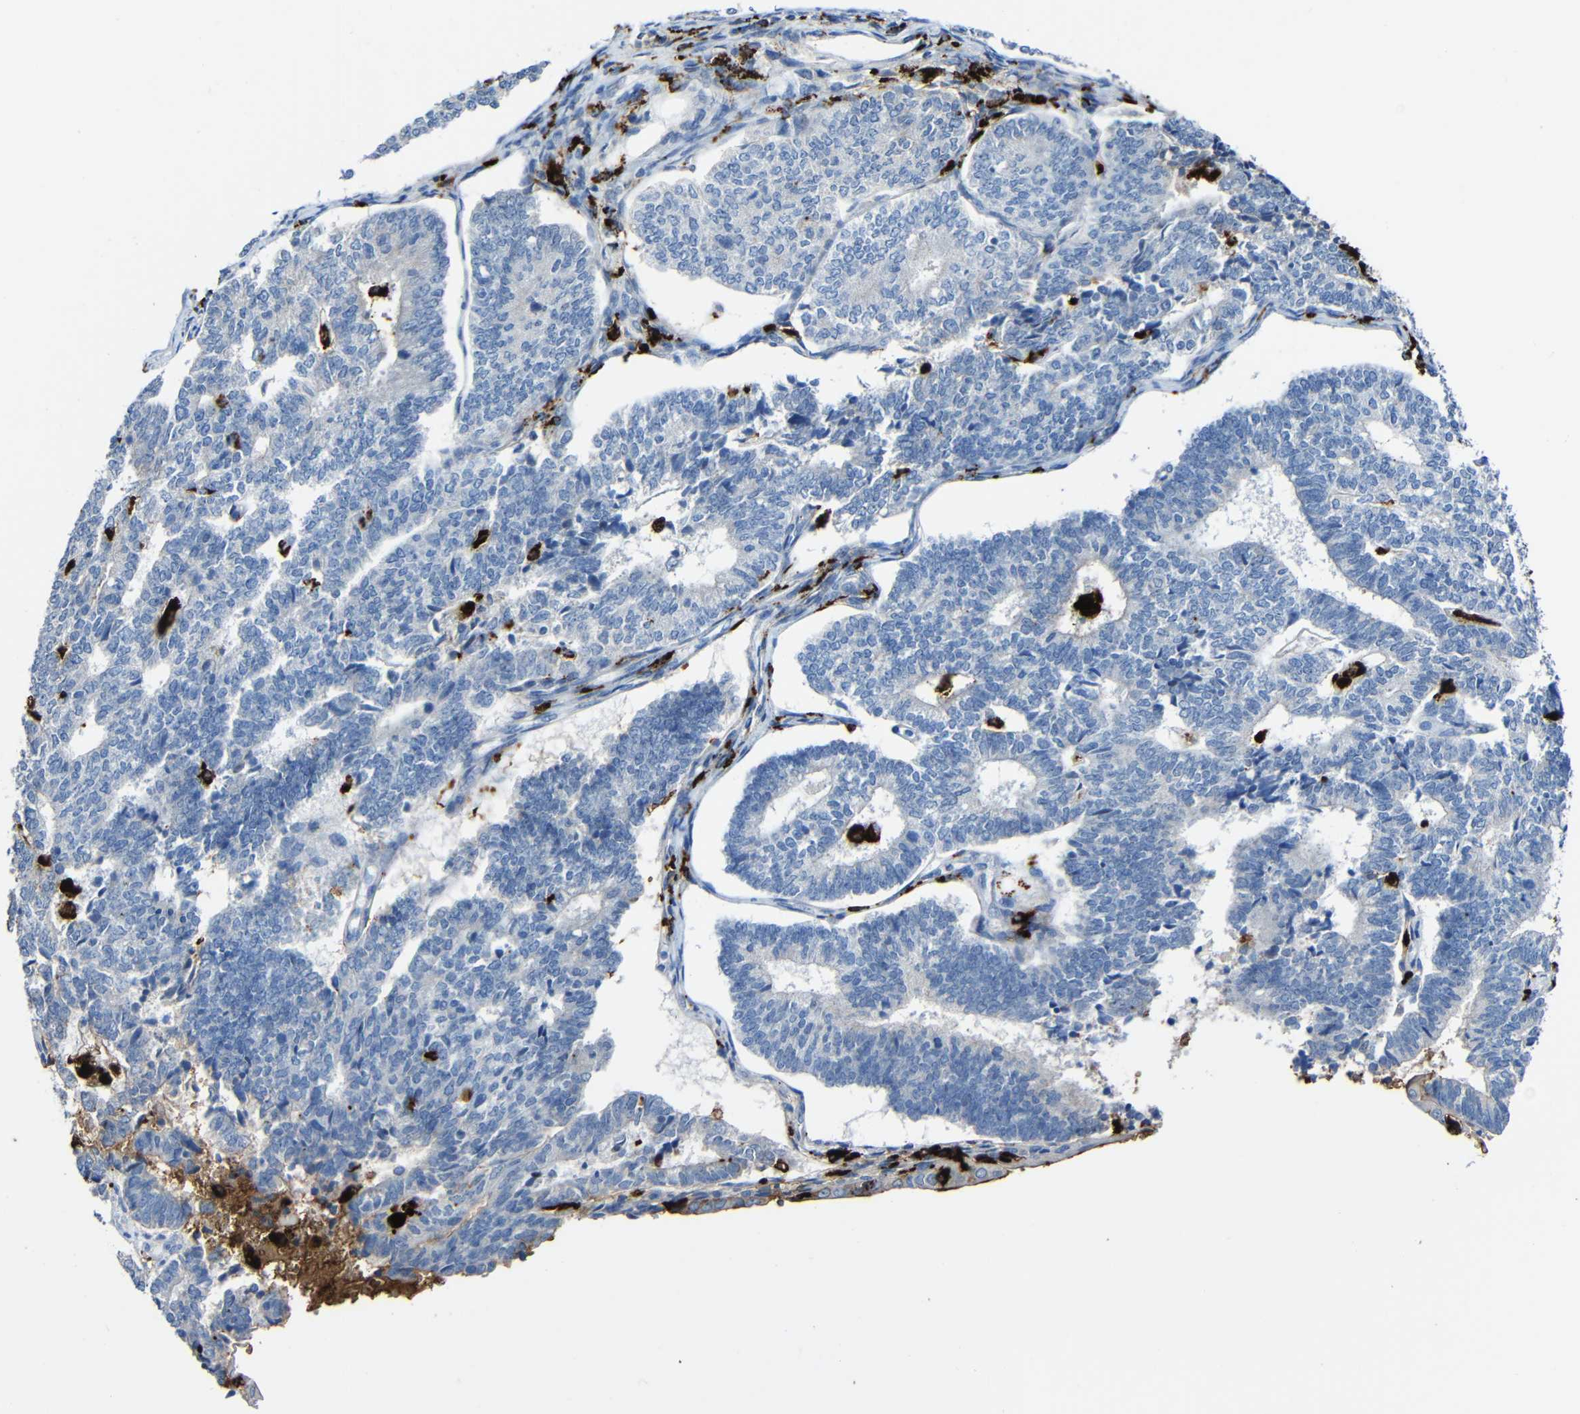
{"staining": {"intensity": "moderate", "quantity": "<25%", "location": "cytoplasmic/membranous"}, "tissue": "endometrial cancer", "cell_type": "Tumor cells", "image_type": "cancer", "snomed": [{"axis": "morphology", "description": "Adenocarcinoma, NOS"}, {"axis": "topography", "description": "Endometrium"}], "caption": "Endometrial cancer tissue shows moderate cytoplasmic/membranous staining in approximately <25% of tumor cells", "gene": "HLA-DMA", "patient": {"sex": "female", "age": 70}}